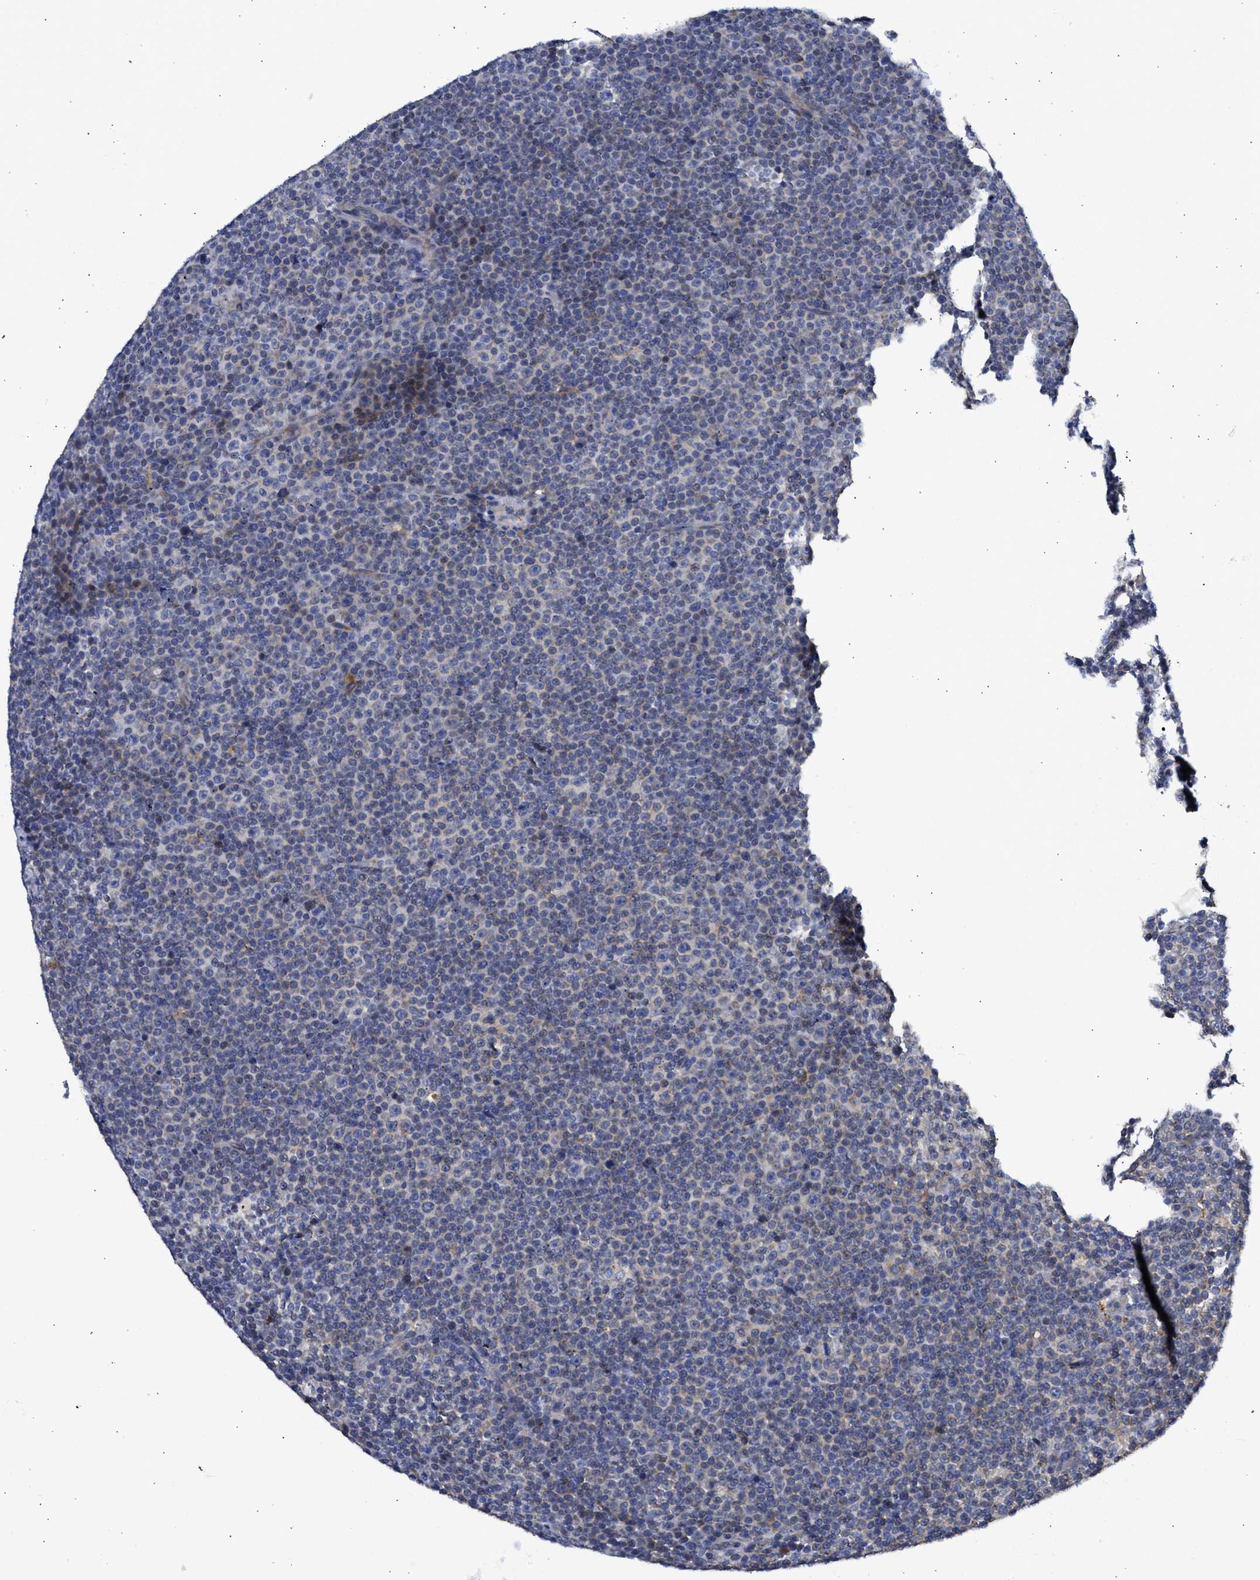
{"staining": {"intensity": "negative", "quantity": "none", "location": "none"}, "tissue": "lymphoma", "cell_type": "Tumor cells", "image_type": "cancer", "snomed": [{"axis": "morphology", "description": "Malignant lymphoma, non-Hodgkin's type, Low grade"}, {"axis": "topography", "description": "Lymph node"}], "caption": "Immunohistochemistry (IHC) of lymphoma displays no positivity in tumor cells.", "gene": "TMED1", "patient": {"sex": "female", "age": 67}}